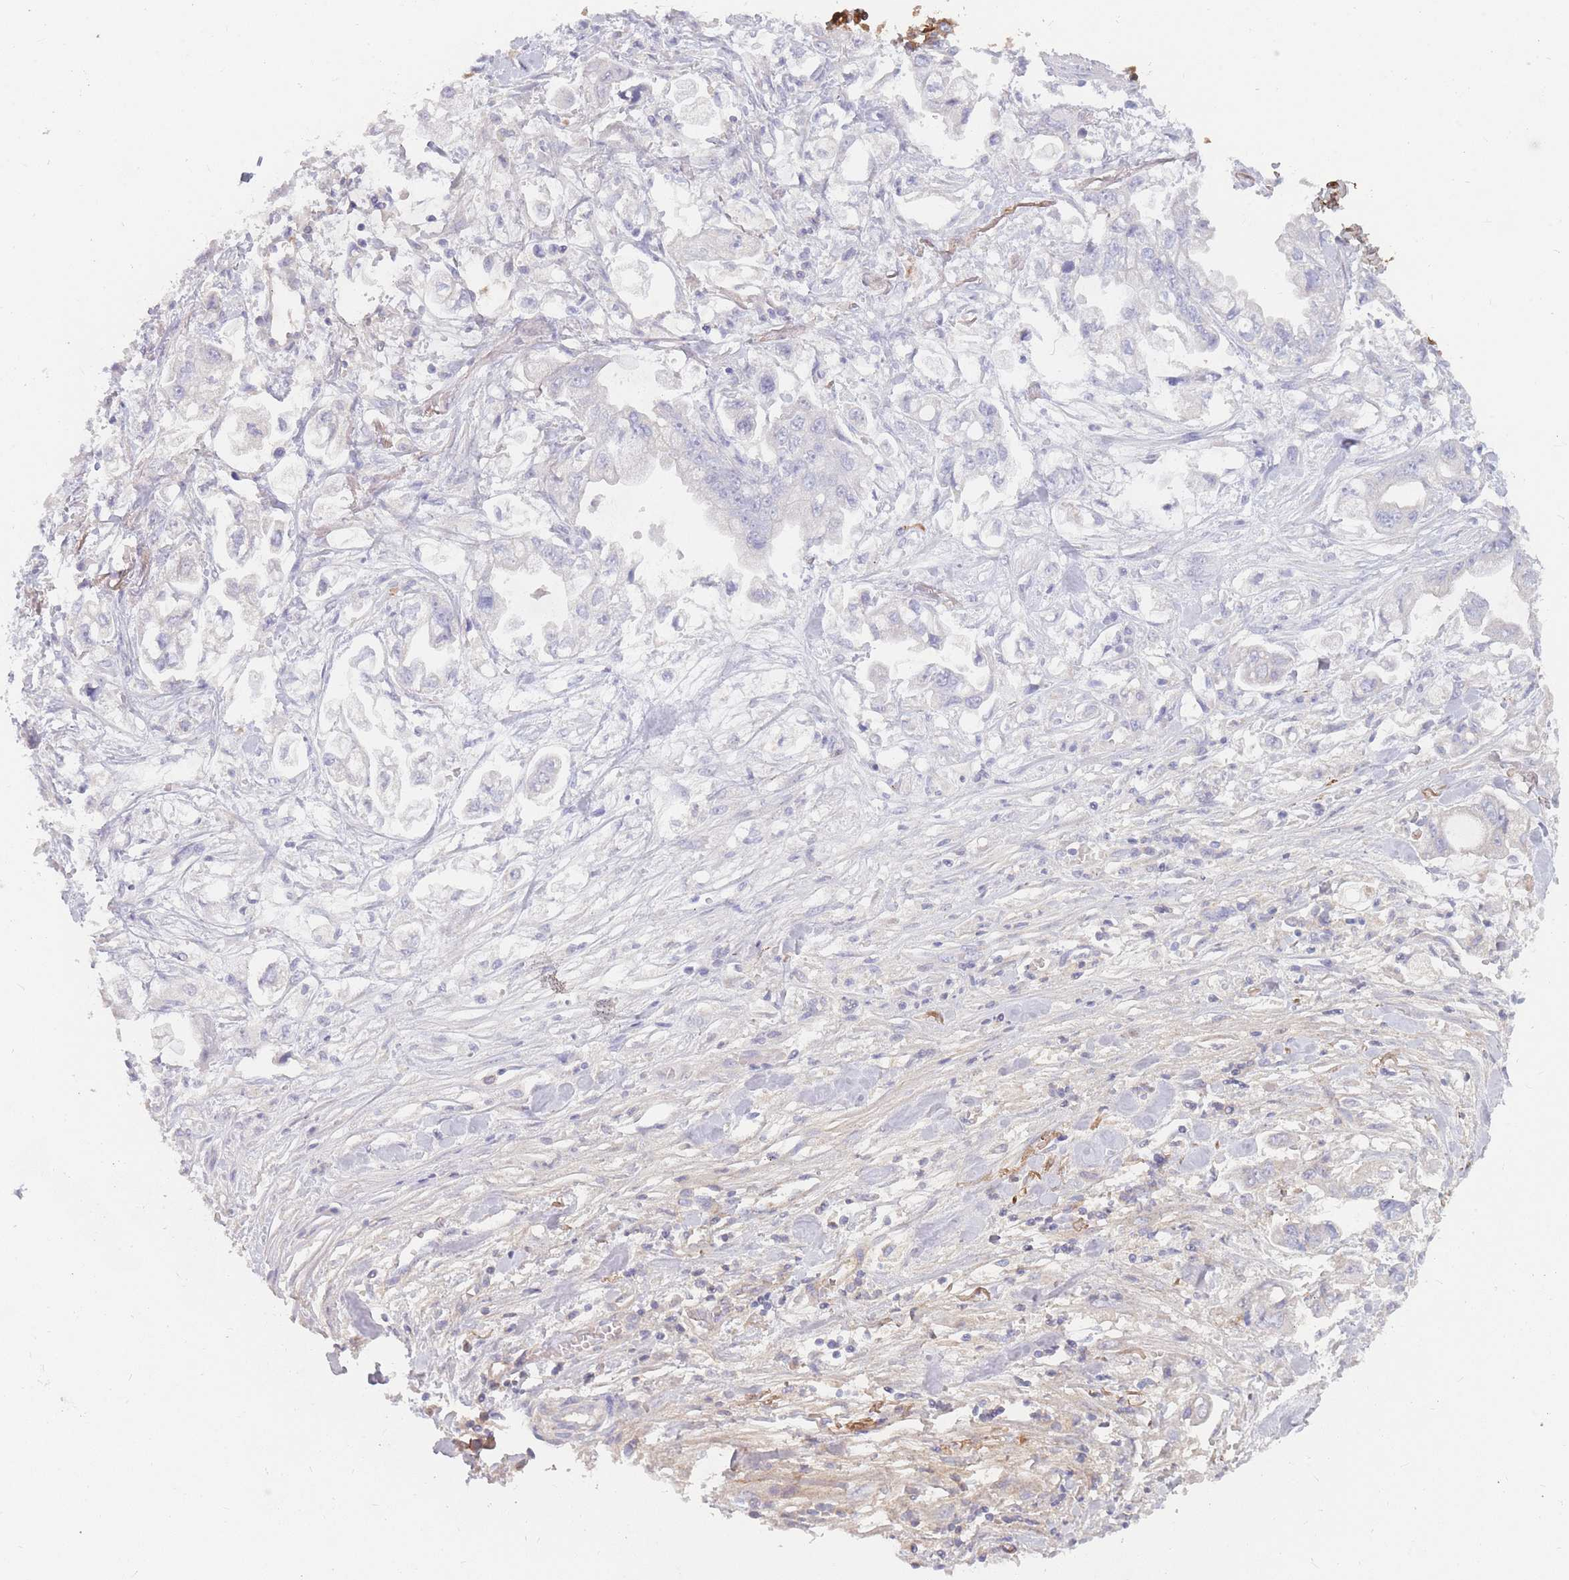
{"staining": {"intensity": "moderate", "quantity": "<25%", "location": "cytoplasmic/membranous"}, "tissue": "stomach cancer", "cell_type": "Tumor cells", "image_type": "cancer", "snomed": [{"axis": "morphology", "description": "Adenocarcinoma, NOS"}, {"axis": "topography", "description": "Stomach"}], "caption": "Brown immunohistochemical staining in human stomach cancer (adenocarcinoma) demonstrates moderate cytoplasmic/membranous expression in approximately <25% of tumor cells. The staining was performed using DAB to visualize the protein expression in brown, while the nuclei were stained in blue with hematoxylin (Magnification: 20x).", "gene": "PRG4", "patient": {"sex": "male", "age": 62}}